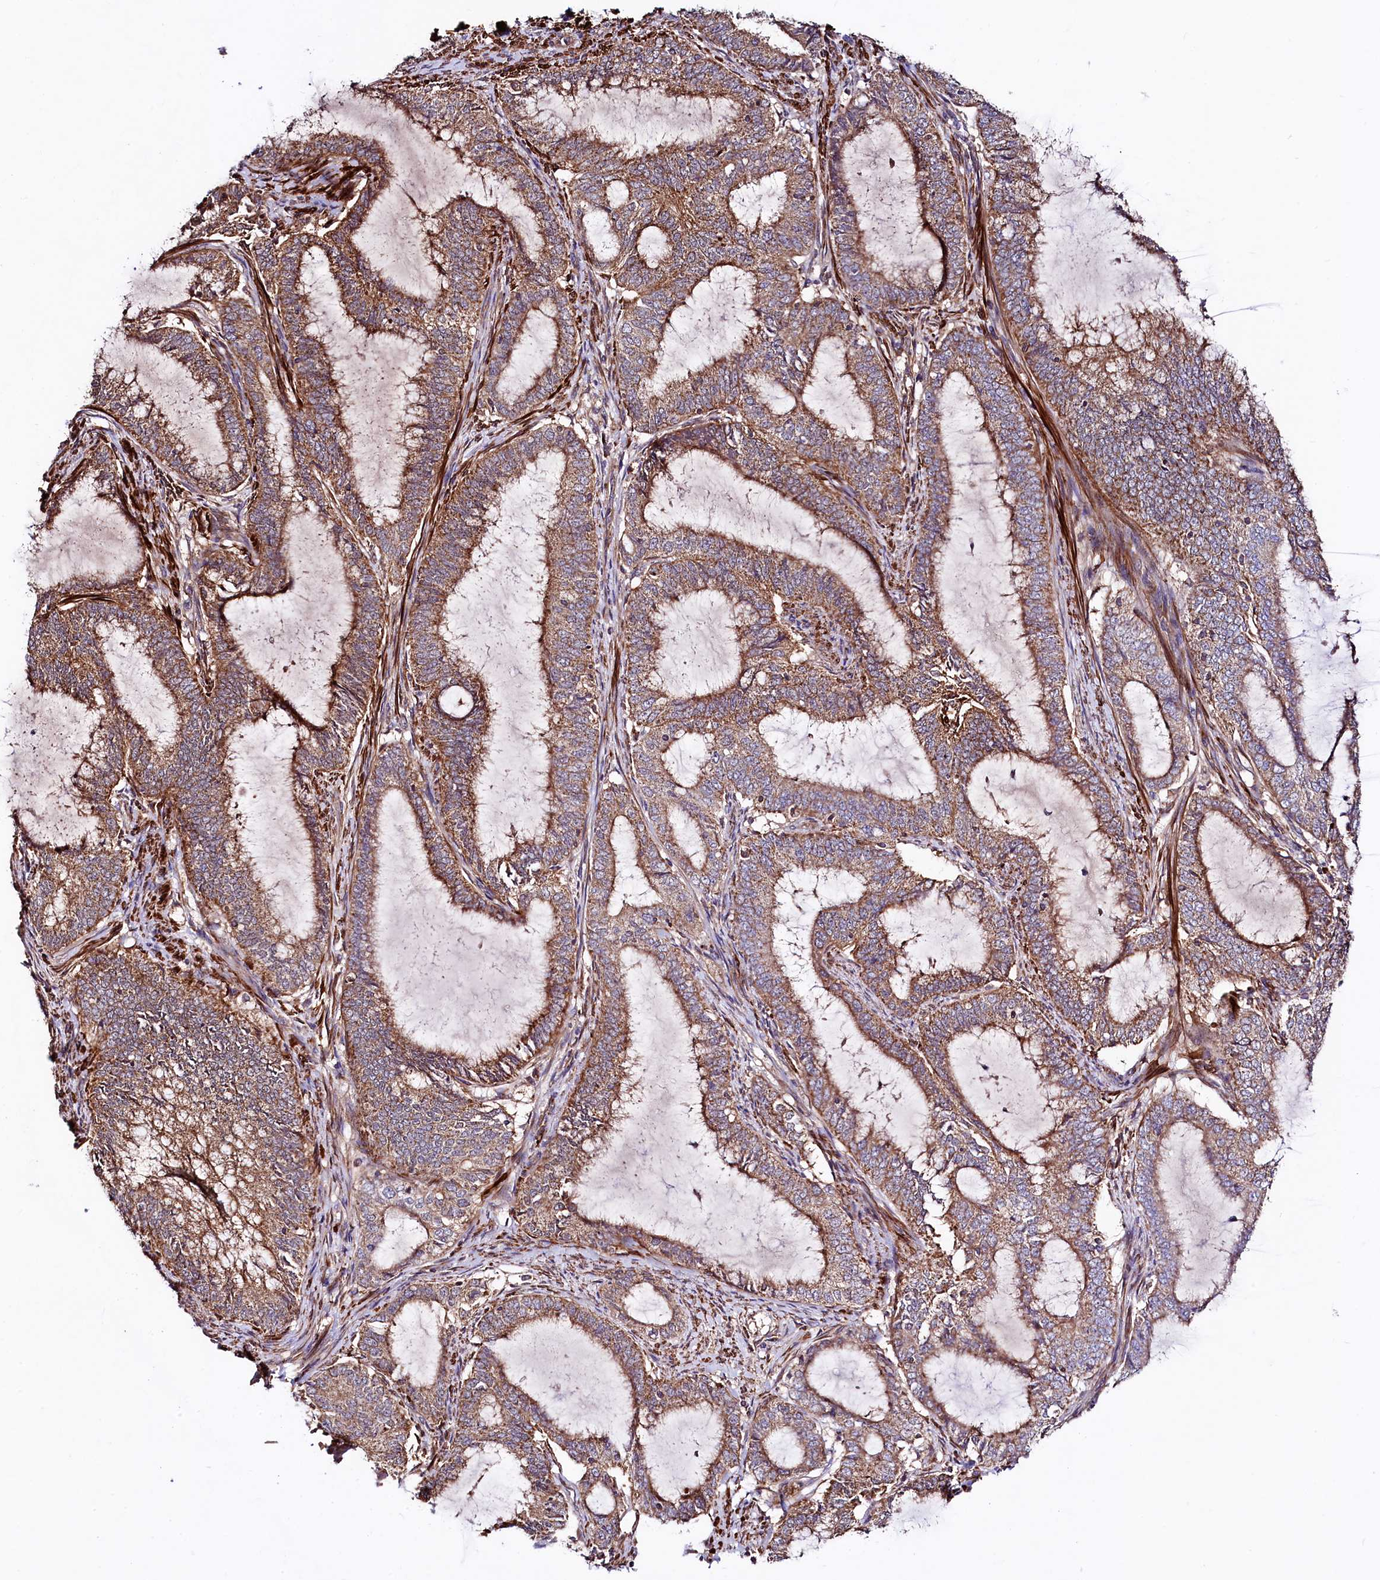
{"staining": {"intensity": "strong", "quantity": ">75%", "location": "cytoplasmic/membranous"}, "tissue": "endometrial cancer", "cell_type": "Tumor cells", "image_type": "cancer", "snomed": [{"axis": "morphology", "description": "Adenocarcinoma, NOS"}, {"axis": "topography", "description": "Endometrium"}], "caption": "Adenocarcinoma (endometrial) stained for a protein (brown) reveals strong cytoplasmic/membranous positive positivity in approximately >75% of tumor cells.", "gene": "CIAO3", "patient": {"sex": "female", "age": 51}}